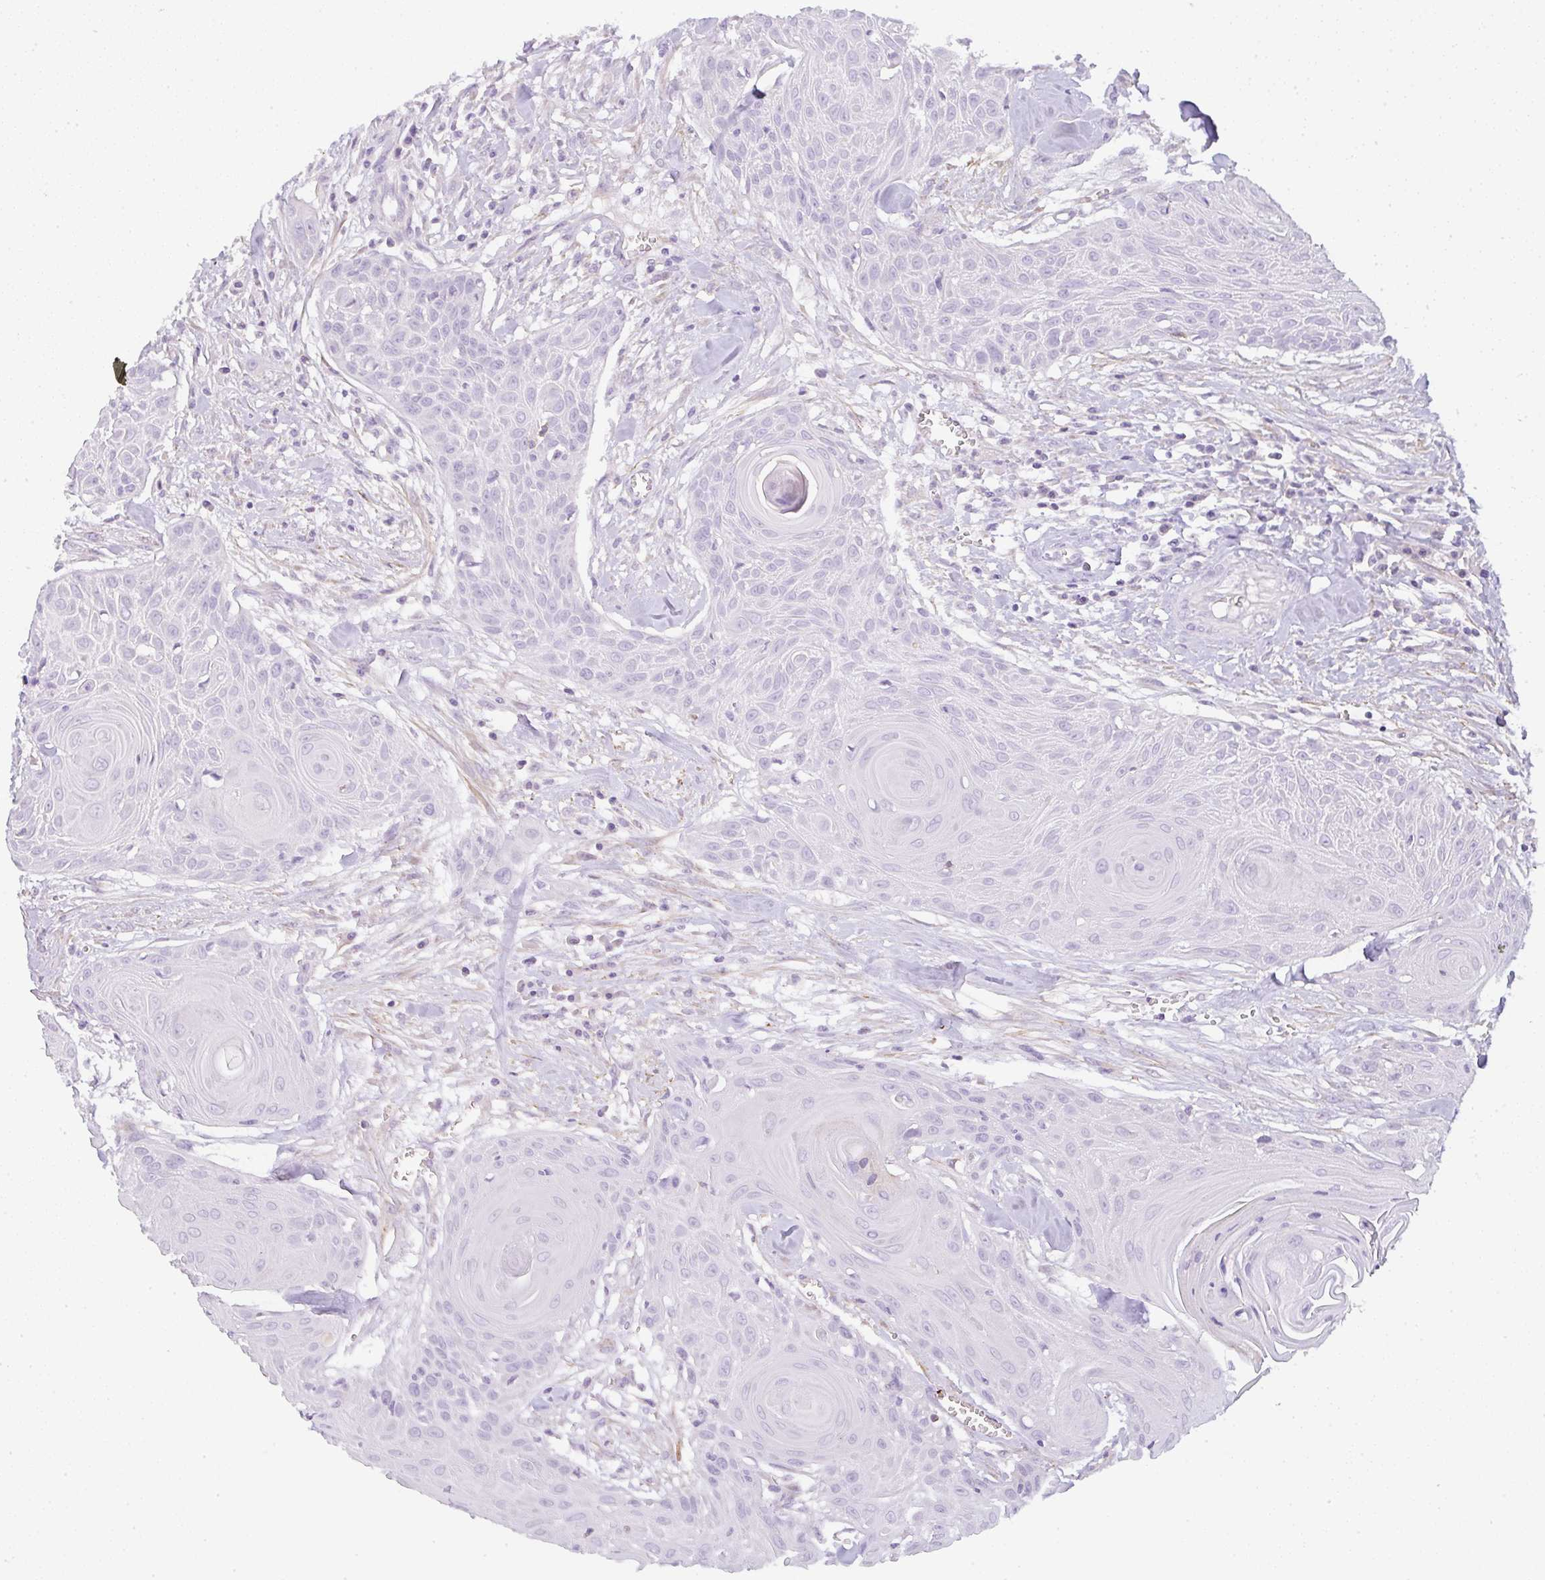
{"staining": {"intensity": "negative", "quantity": "none", "location": "none"}, "tissue": "head and neck cancer", "cell_type": "Tumor cells", "image_type": "cancer", "snomed": [{"axis": "morphology", "description": "Squamous cell carcinoma, NOS"}, {"axis": "topography", "description": "Lymph node"}, {"axis": "topography", "description": "Salivary gland"}, {"axis": "topography", "description": "Head-Neck"}], "caption": "Immunohistochemistry (IHC) photomicrograph of neoplastic tissue: head and neck cancer stained with DAB (3,3'-diaminobenzidine) displays no significant protein expression in tumor cells. (Immunohistochemistry, brightfield microscopy, high magnification).", "gene": "LPAR4", "patient": {"sex": "female", "age": 74}}